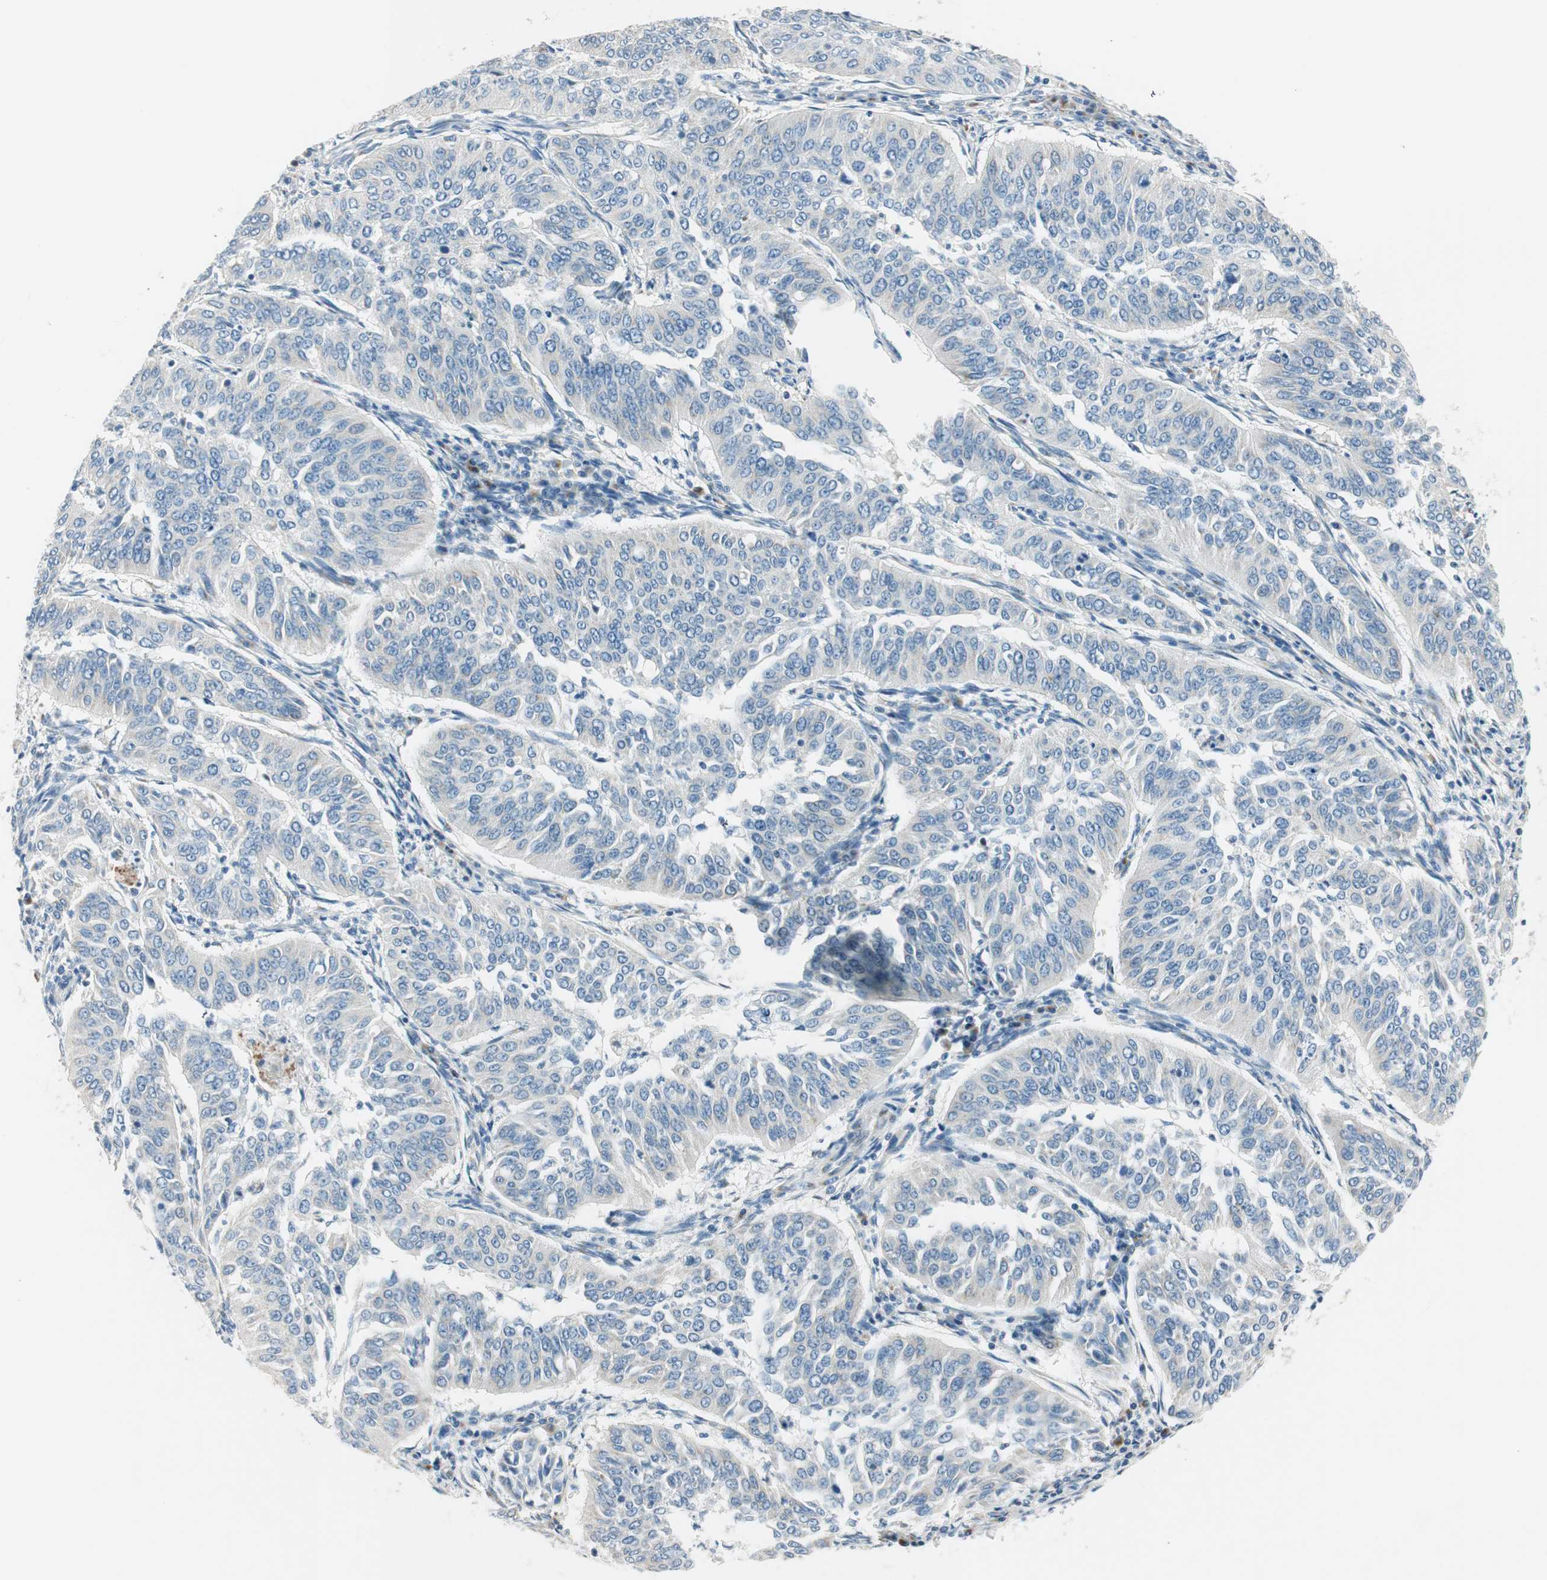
{"staining": {"intensity": "negative", "quantity": "none", "location": "none"}, "tissue": "cervical cancer", "cell_type": "Tumor cells", "image_type": "cancer", "snomed": [{"axis": "morphology", "description": "Normal tissue, NOS"}, {"axis": "morphology", "description": "Squamous cell carcinoma, NOS"}, {"axis": "topography", "description": "Cervix"}], "caption": "This is an IHC histopathology image of human squamous cell carcinoma (cervical). There is no expression in tumor cells.", "gene": "TMF1", "patient": {"sex": "female", "age": 39}}